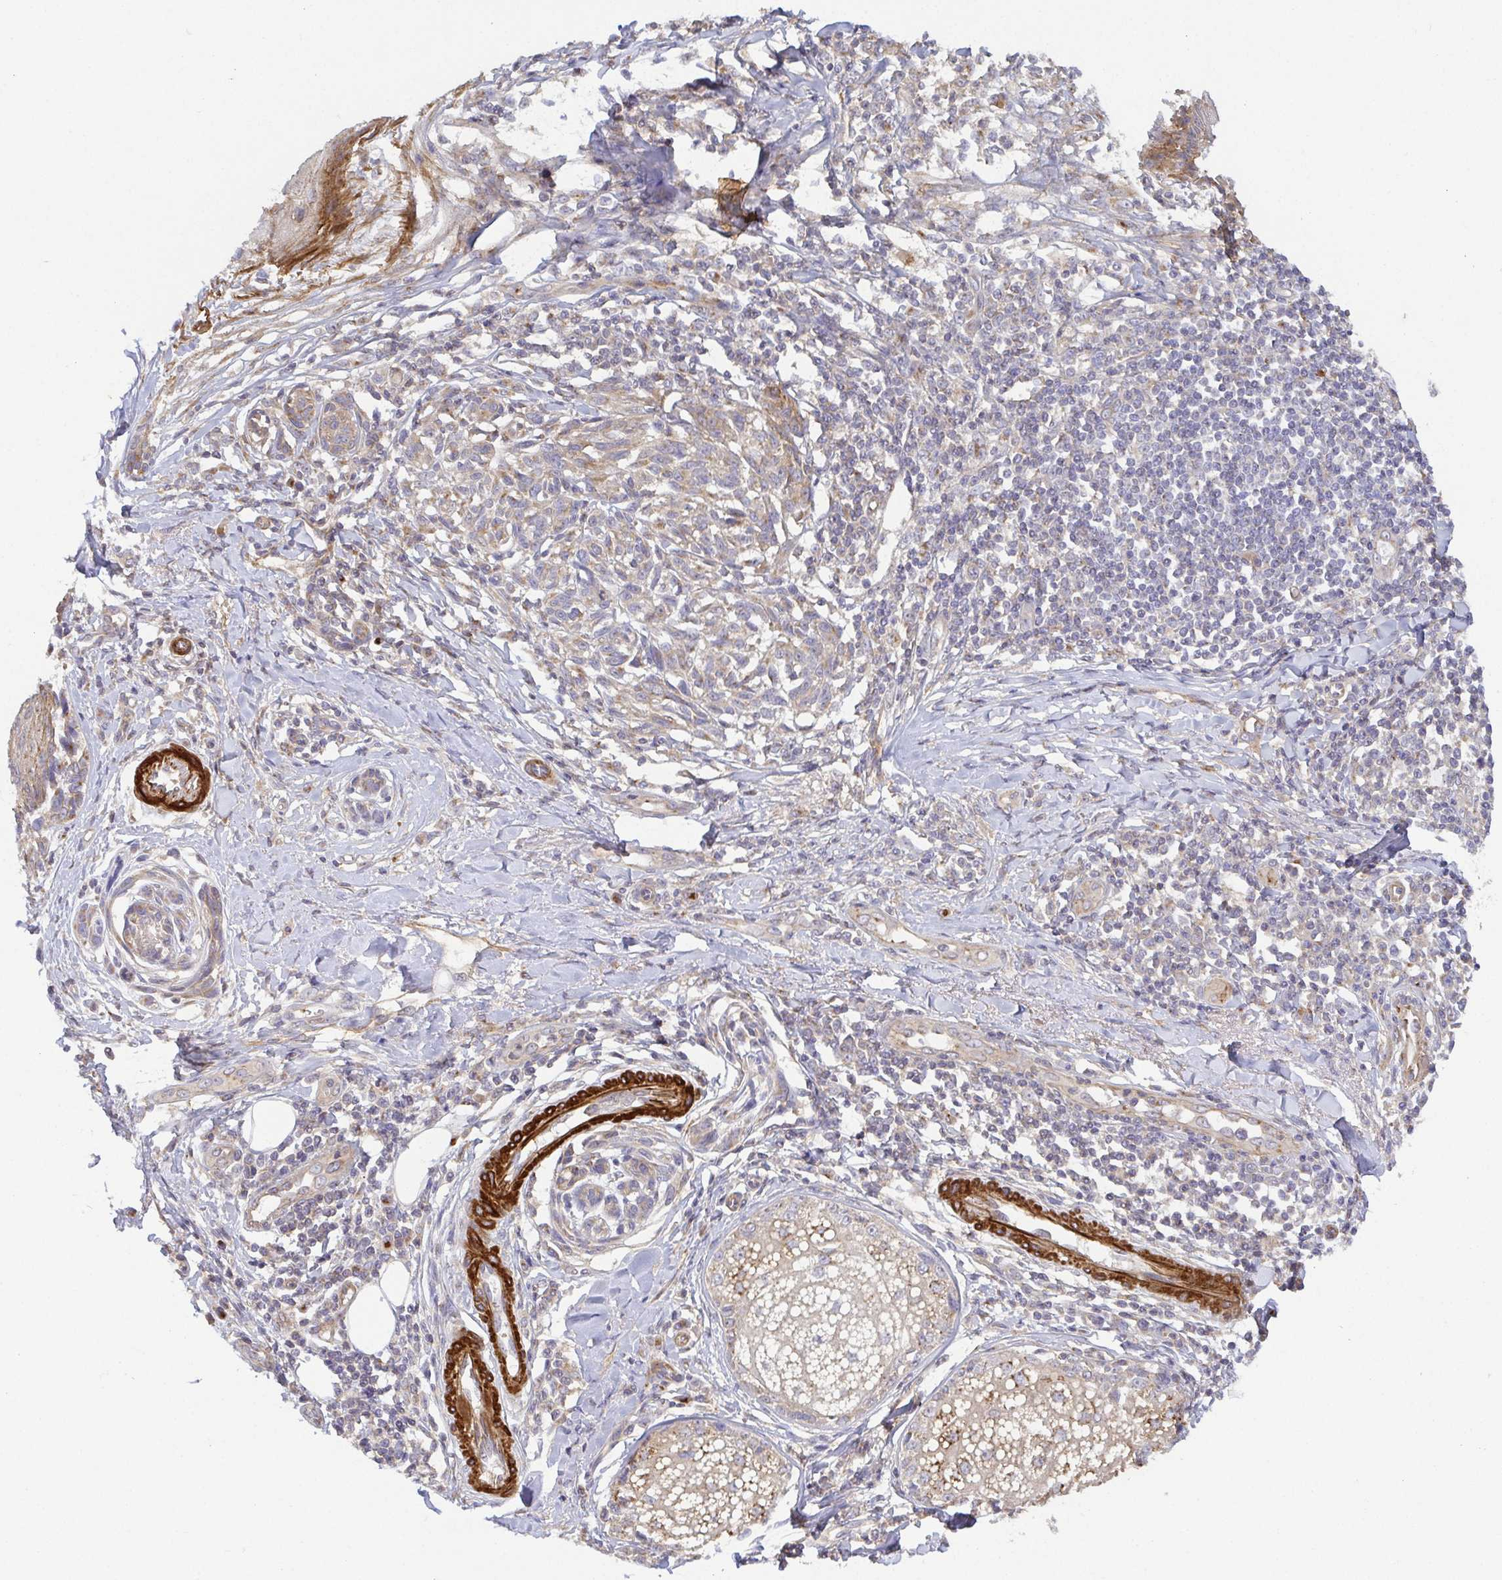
{"staining": {"intensity": "weak", "quantity": "<25%", "location": "cytoplasmic/membranous"}, "tissue": "melanoma", "cell_type": "Tumor cells", "image_type": "cancer", "snomed": [{"axis": "morphology", "description": "Malignant melanoma, NOS"}, {"axis": "topography", "description": "Skin"}], "caption": "Immunohistochemistry (IHC) micrograph of neoplastic tissue: melanoma stained with DAB shows no significant protein staining in tumor cells.", "gene": "TM9SF4", "patient": {"sex": "female", "age": 86}}